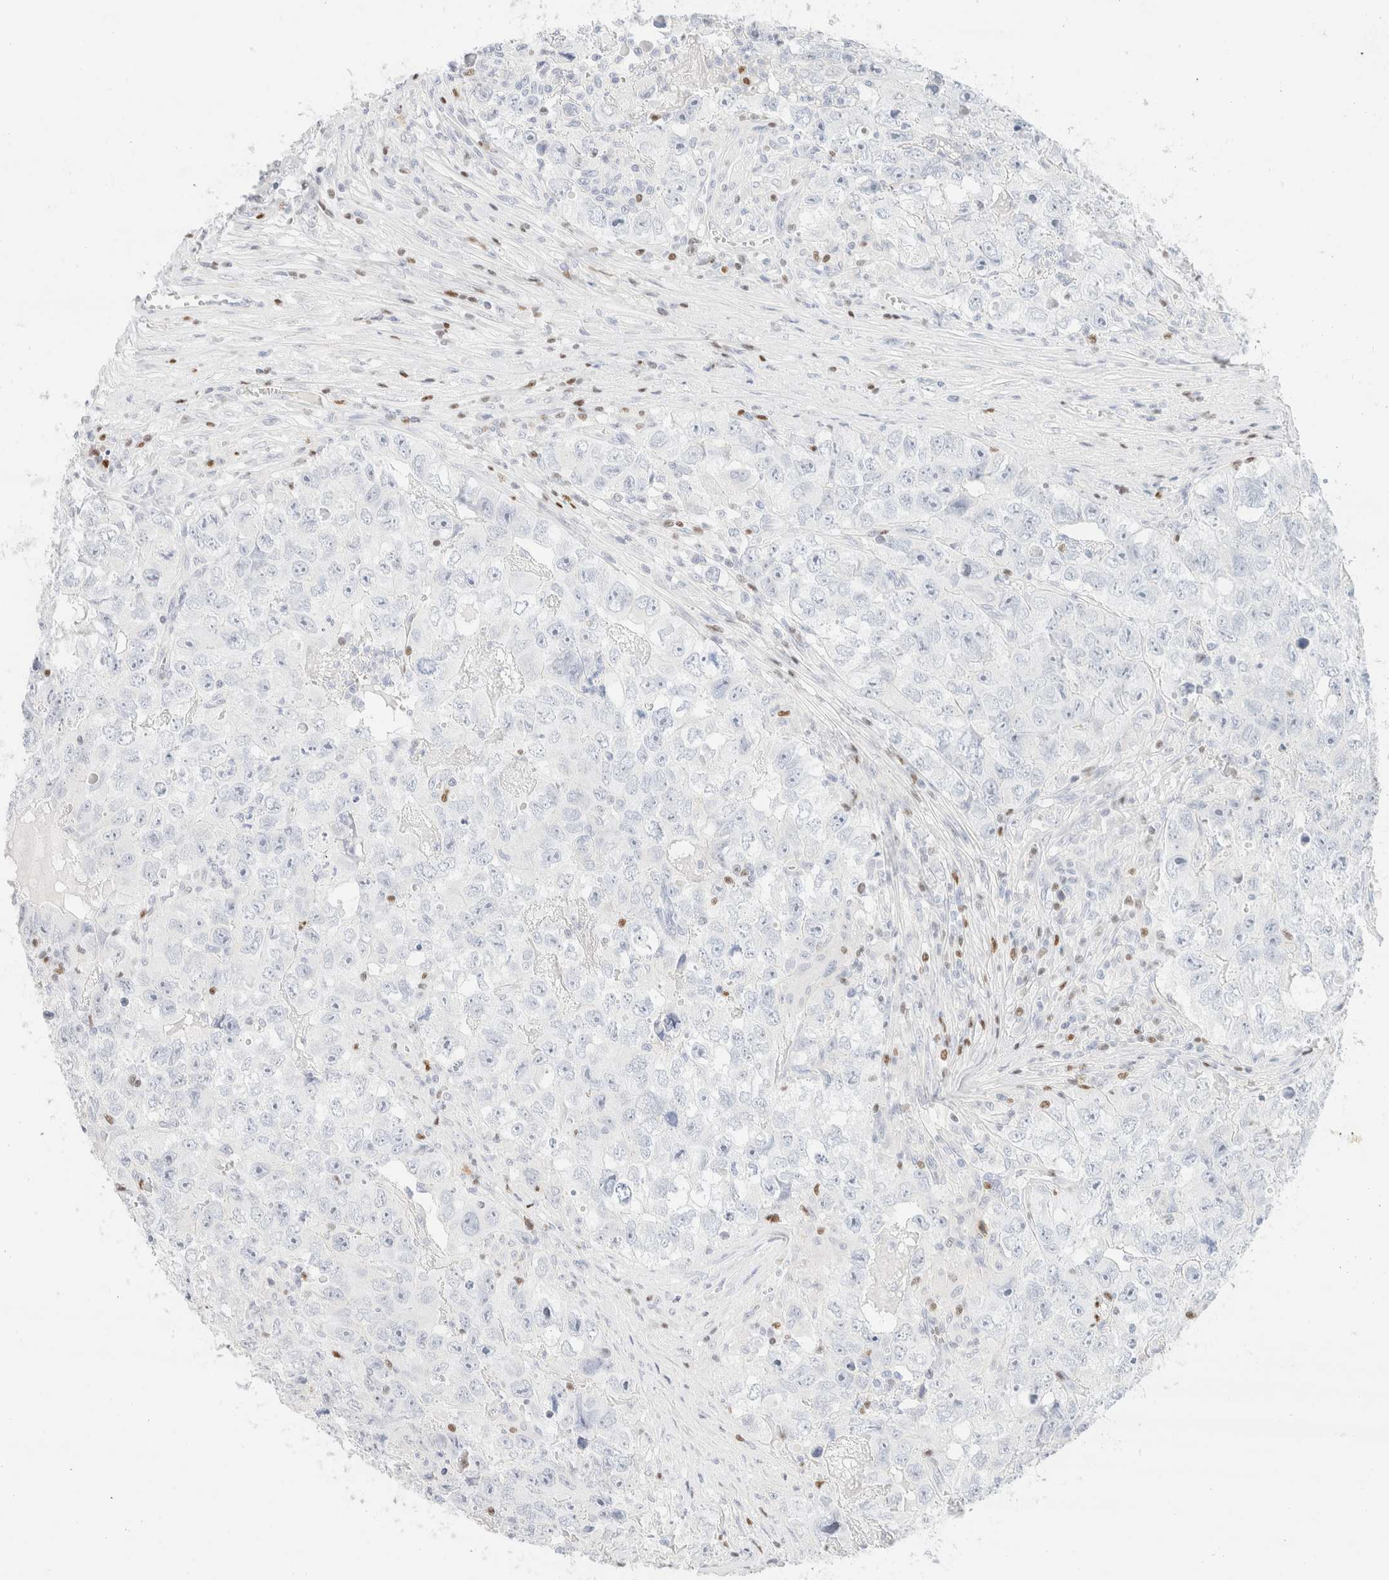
{"staining": {"intensity": "negative", "quantity": "none", "location": "none"}, "tissue": "testis cancer", "cell_type": "Tumor cells", "image_type": "cancer", "snomed": [{"axis": "morphology", "description": "Seminoma, NOS"}, {"axis": "morphology", "description": "Carcinoma, Embryonal, NOS"}, {"axis": "topography", "description": "Testis"}], "caption": "Immunohistochemistry of human testis seminoma shows no staining in tumor cells.", "gene": "IKZF3", "patient": {"sex": "male", "age": 43}}